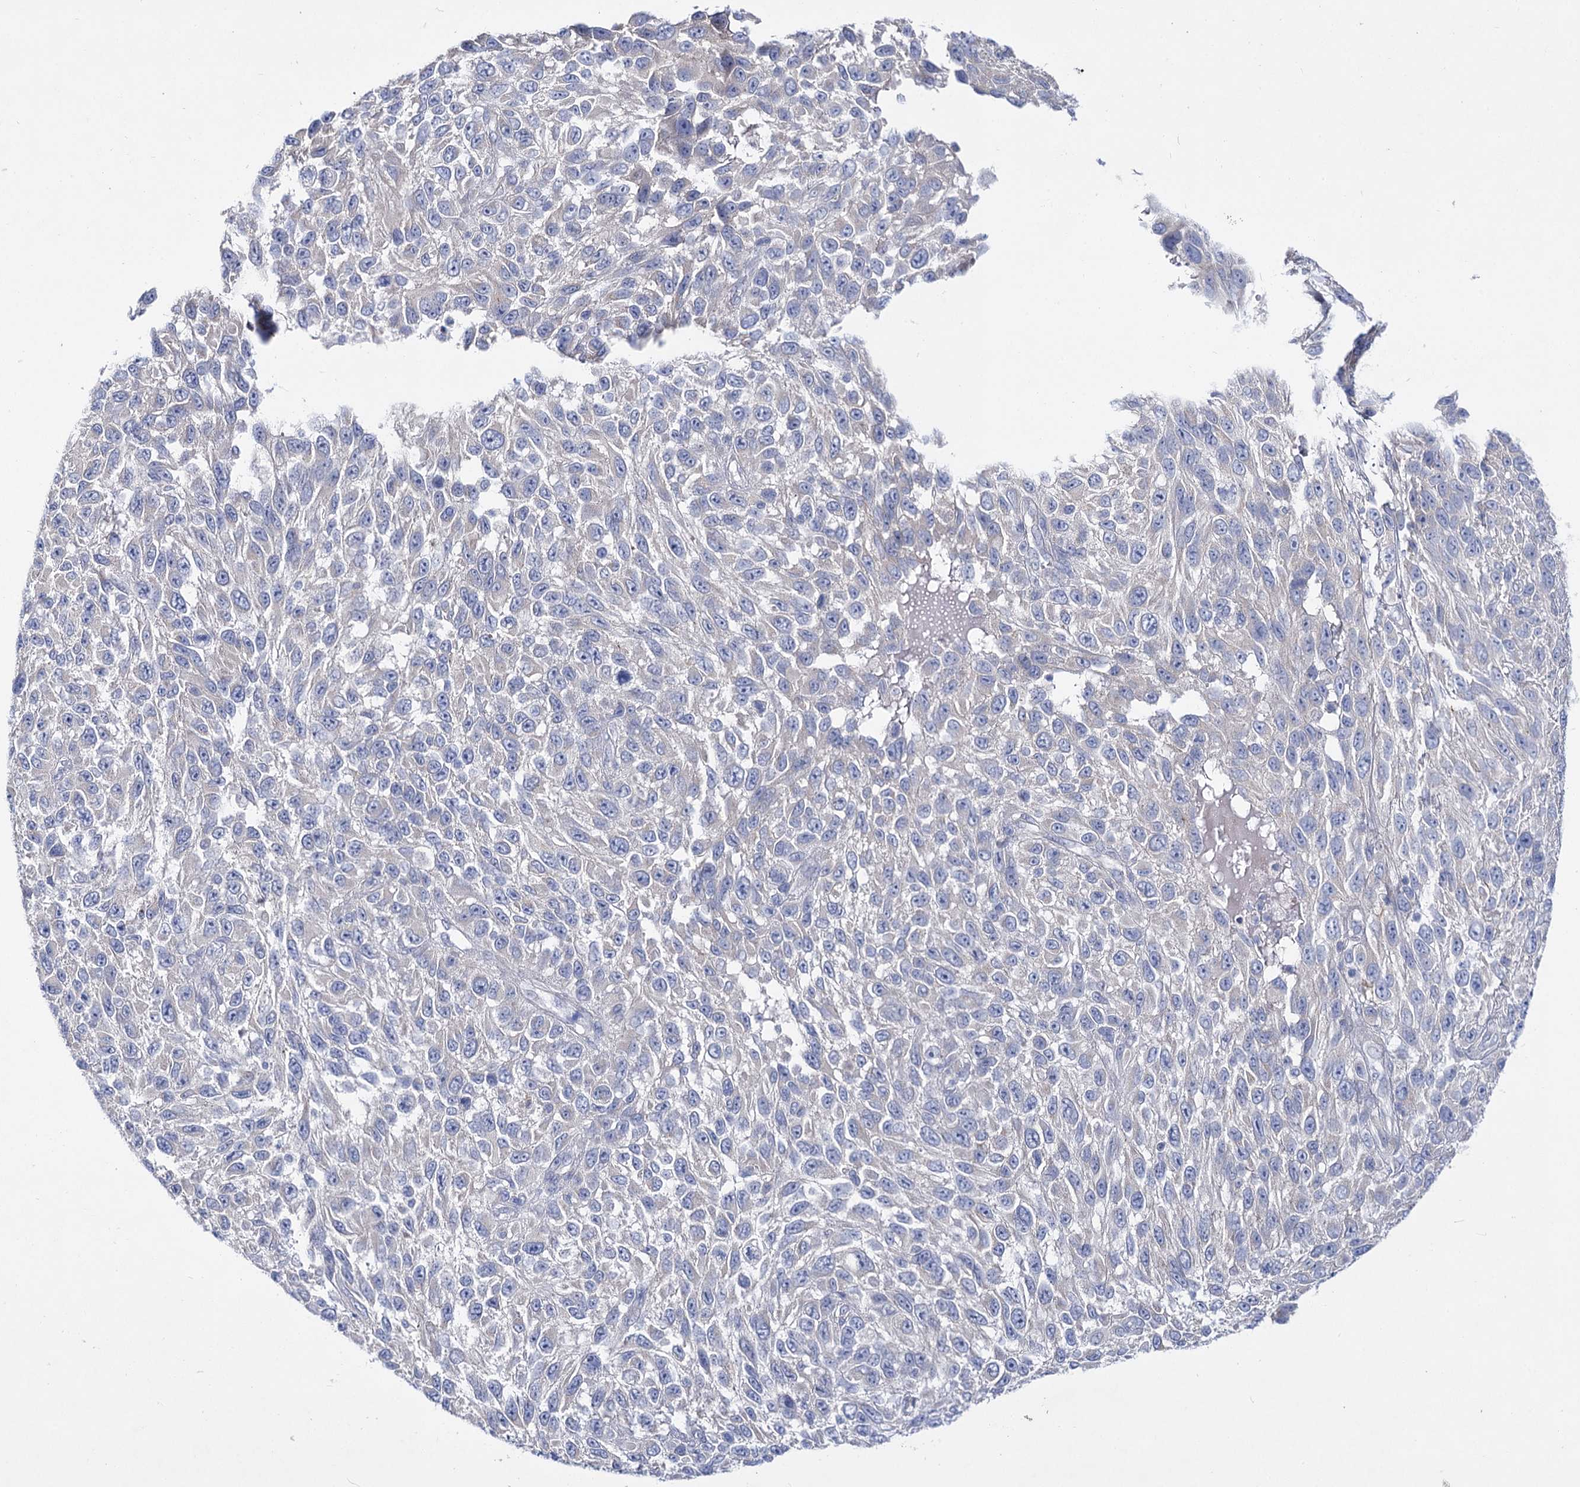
{"staining": {"intensity": "negative", "quantity": "none", "location": "none"}, "tissue": "melanoma", "cell_type": "Tumor cells", "image_type": "cancer", "snomed": [{"axis": "morphology", "description": "Malignant melanoma, NOS"}, {"axis": "topography", "description": "Skin"}], "caption": "Tumor cells show no significant protein expression in malignant melanoma.", "gene": "LRRC14B", "patient": {"sex": "female", "age": 96}}